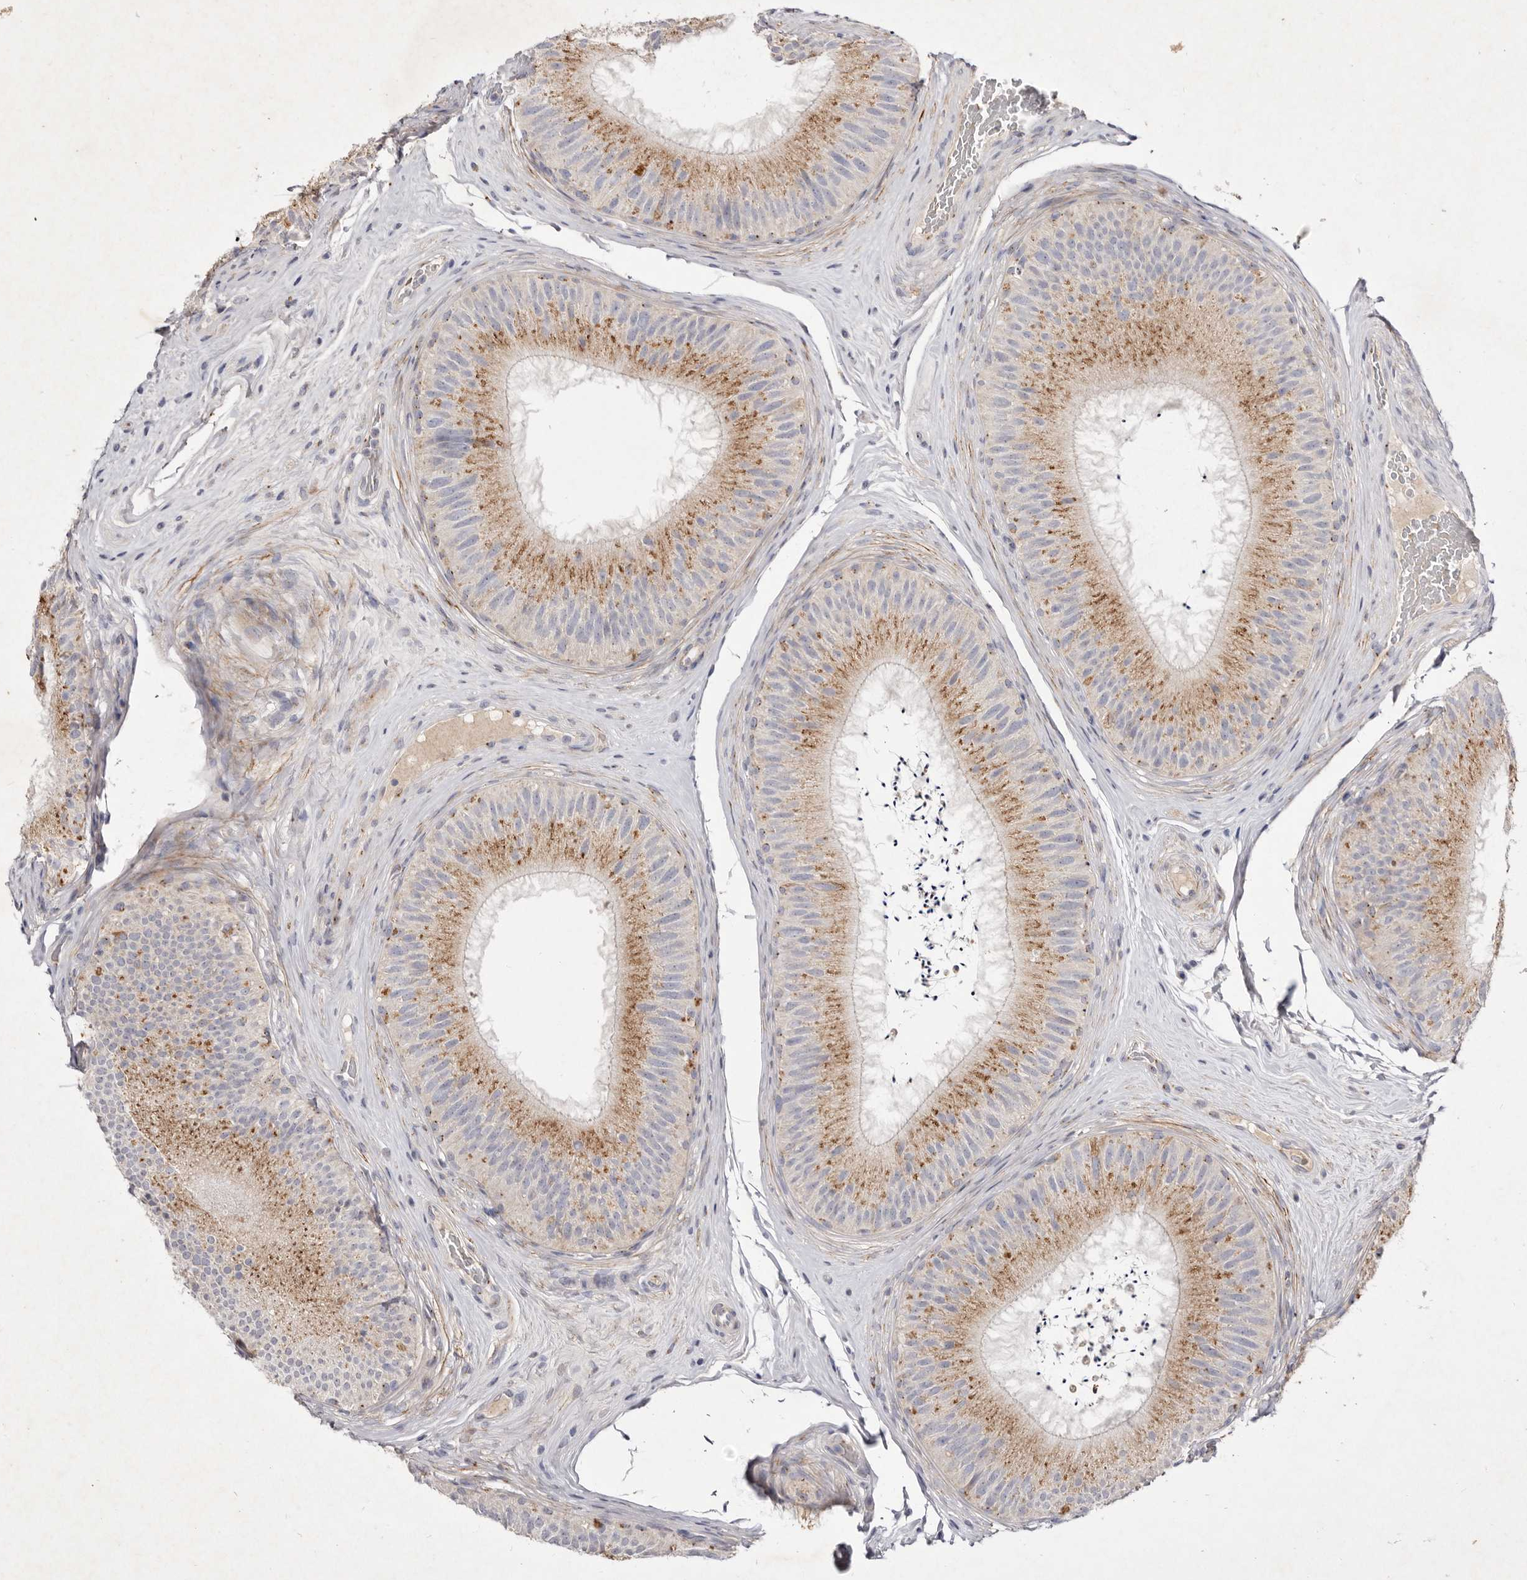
{"staining": {"intensity": "moderate", "quantity": ">75%", "location": "cytoplasmic/membranous"}, "tissue": "epididymis", "cell_type": "Glandular cells", "image_type": "normal", "snomed": [{"axis": "morphology", "description": "Normal tissue, NOS"}, {"axis": "topography", "description": "Epididymis"}], "caption": "Brown immunohistochemical staining in unremarkable human epididymis displays moderate cytoplasmic/membranous positivity in about >75% of glandular cells. (Brightfield microscopy of DAB IHC at high magnification).", "gene": "USP24", "patient": {"sex": "male", "age": 45}}